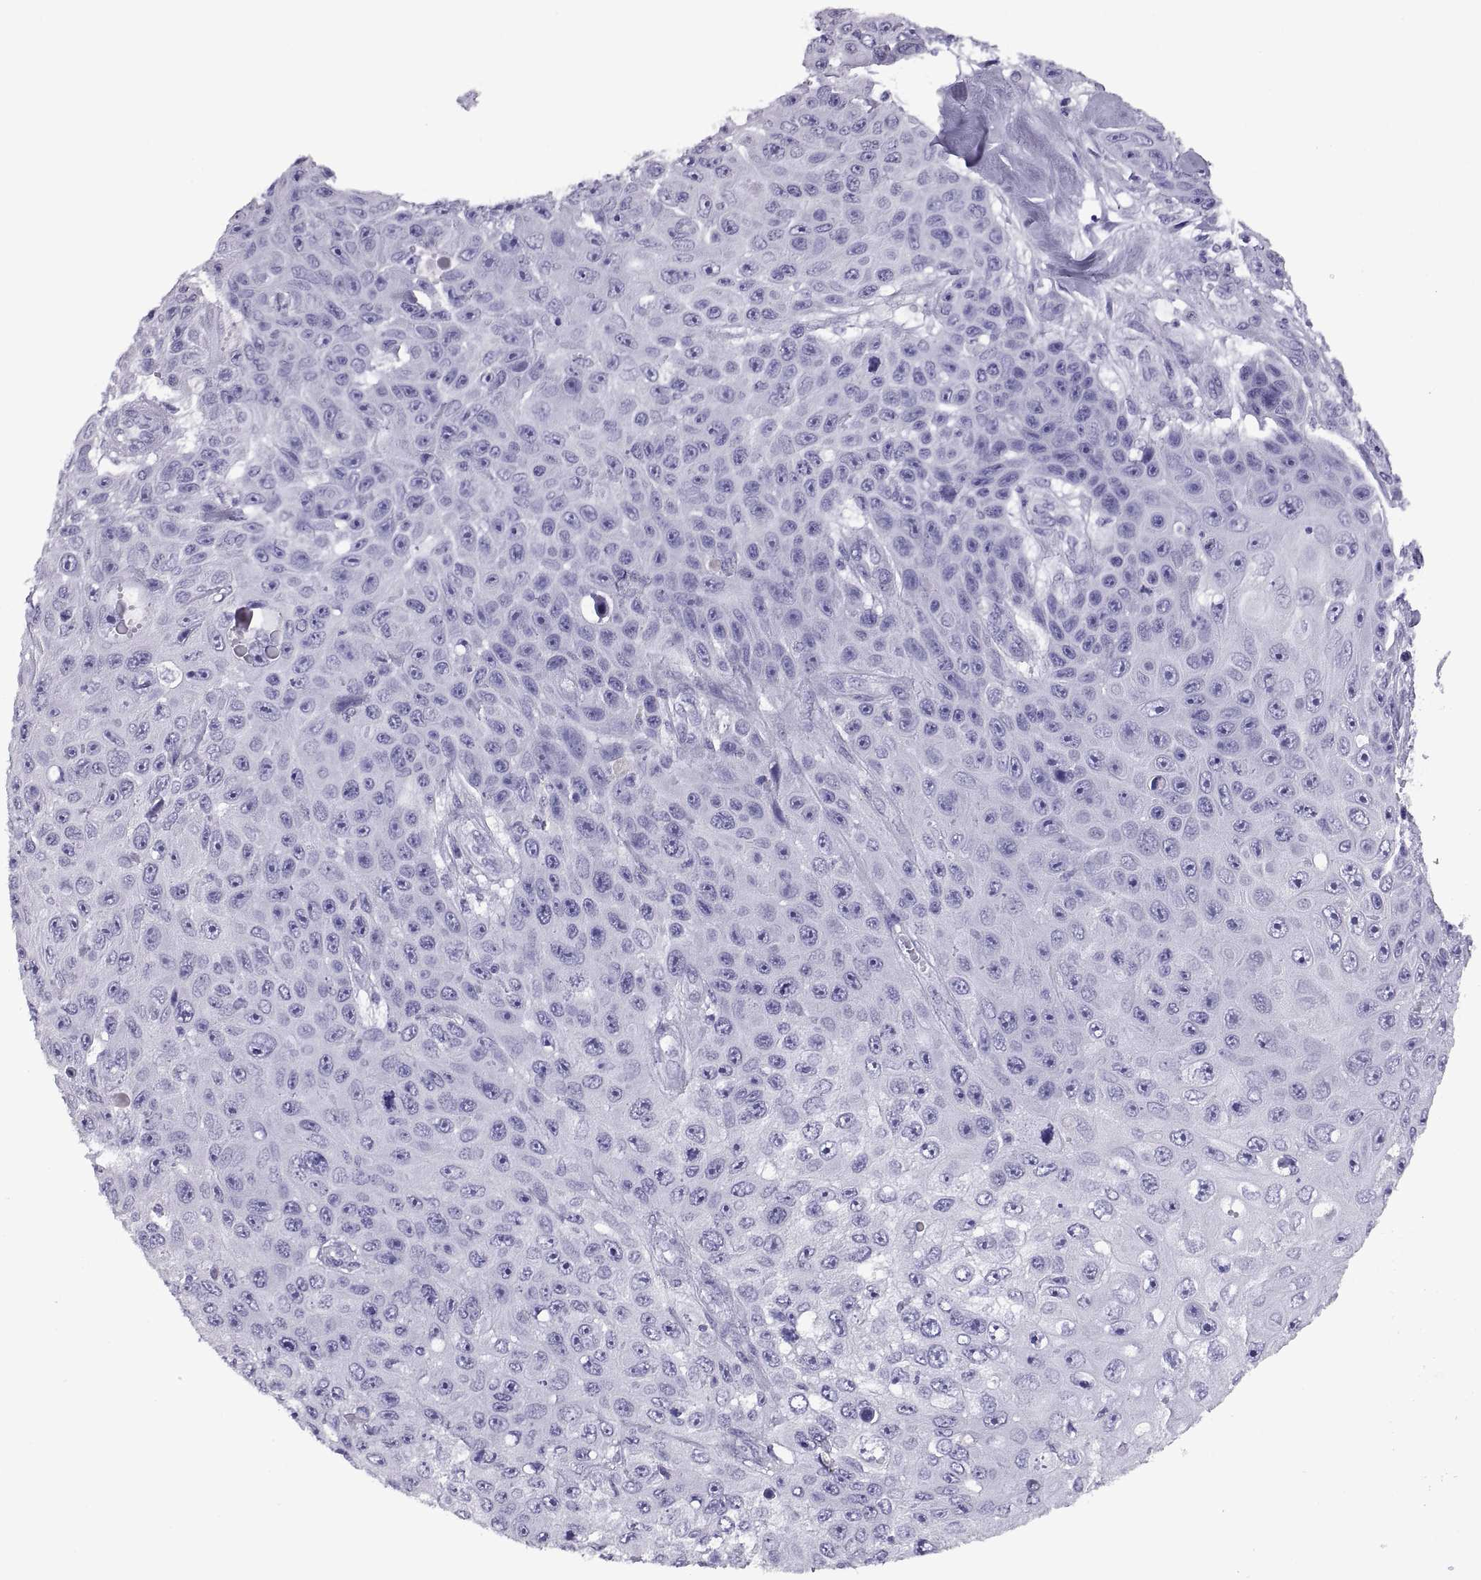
{"staining": {"intensity": "negative", "quantity": "none", "location": "none"}, "tissue": "skin cancer", "cell_type": "Tumor cells", "image_type": "cancer", "snomed": [{"axis": "morphology", "description": "Squamous cell carcinoma, NOS"}, {"axis": "topography", "description": "Skin"}], "caption": "Immunohistochemistry of skin cancer (squamous cell carcinoma) reveals no staining in tumor cells.", "gene": "RGS20", "patient": {"sex": "male", "age": 82}}